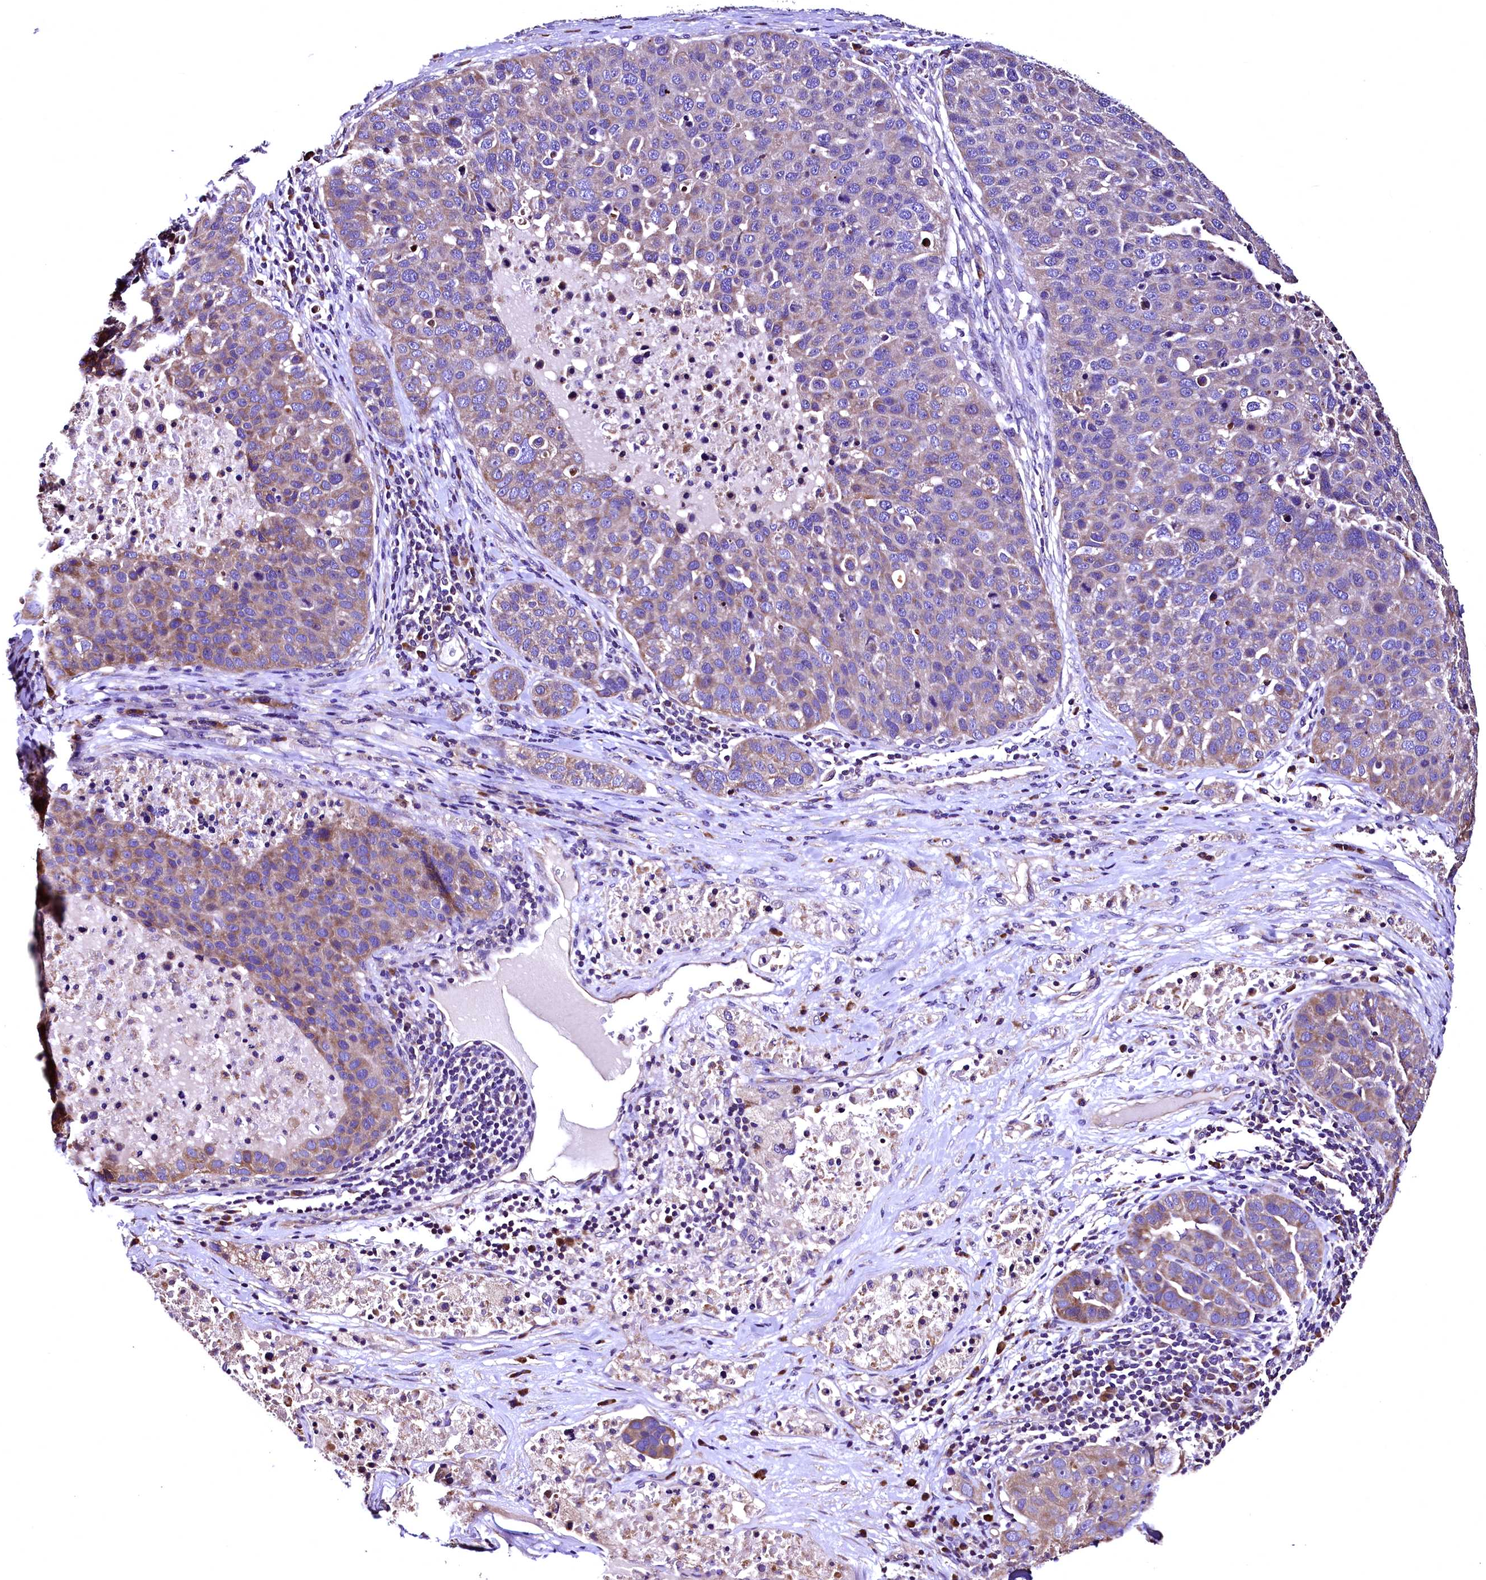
{"staining": {"intensity": "moderate", "quantity": "<25%", "location": "cytoplasmic/membranous"}, "tissue": "pancreatic cancer", "cell_type": "Tumor cells", "image_type": "cancer", "snomed": [{"axis": "morphology", "description": "Adenocarcinoma, NOS"}, {"axis": "topography", "description": "Pancreas"}], "caption": "Immunohistochemical staining of pancreatic adenocarcinoma reveals low levels of moderate cytoplasmic/membranous expression in approximately <25% of tumor cells.", "gene": "LRSAM1", "patient": {"sex": "female", "age": 61}}